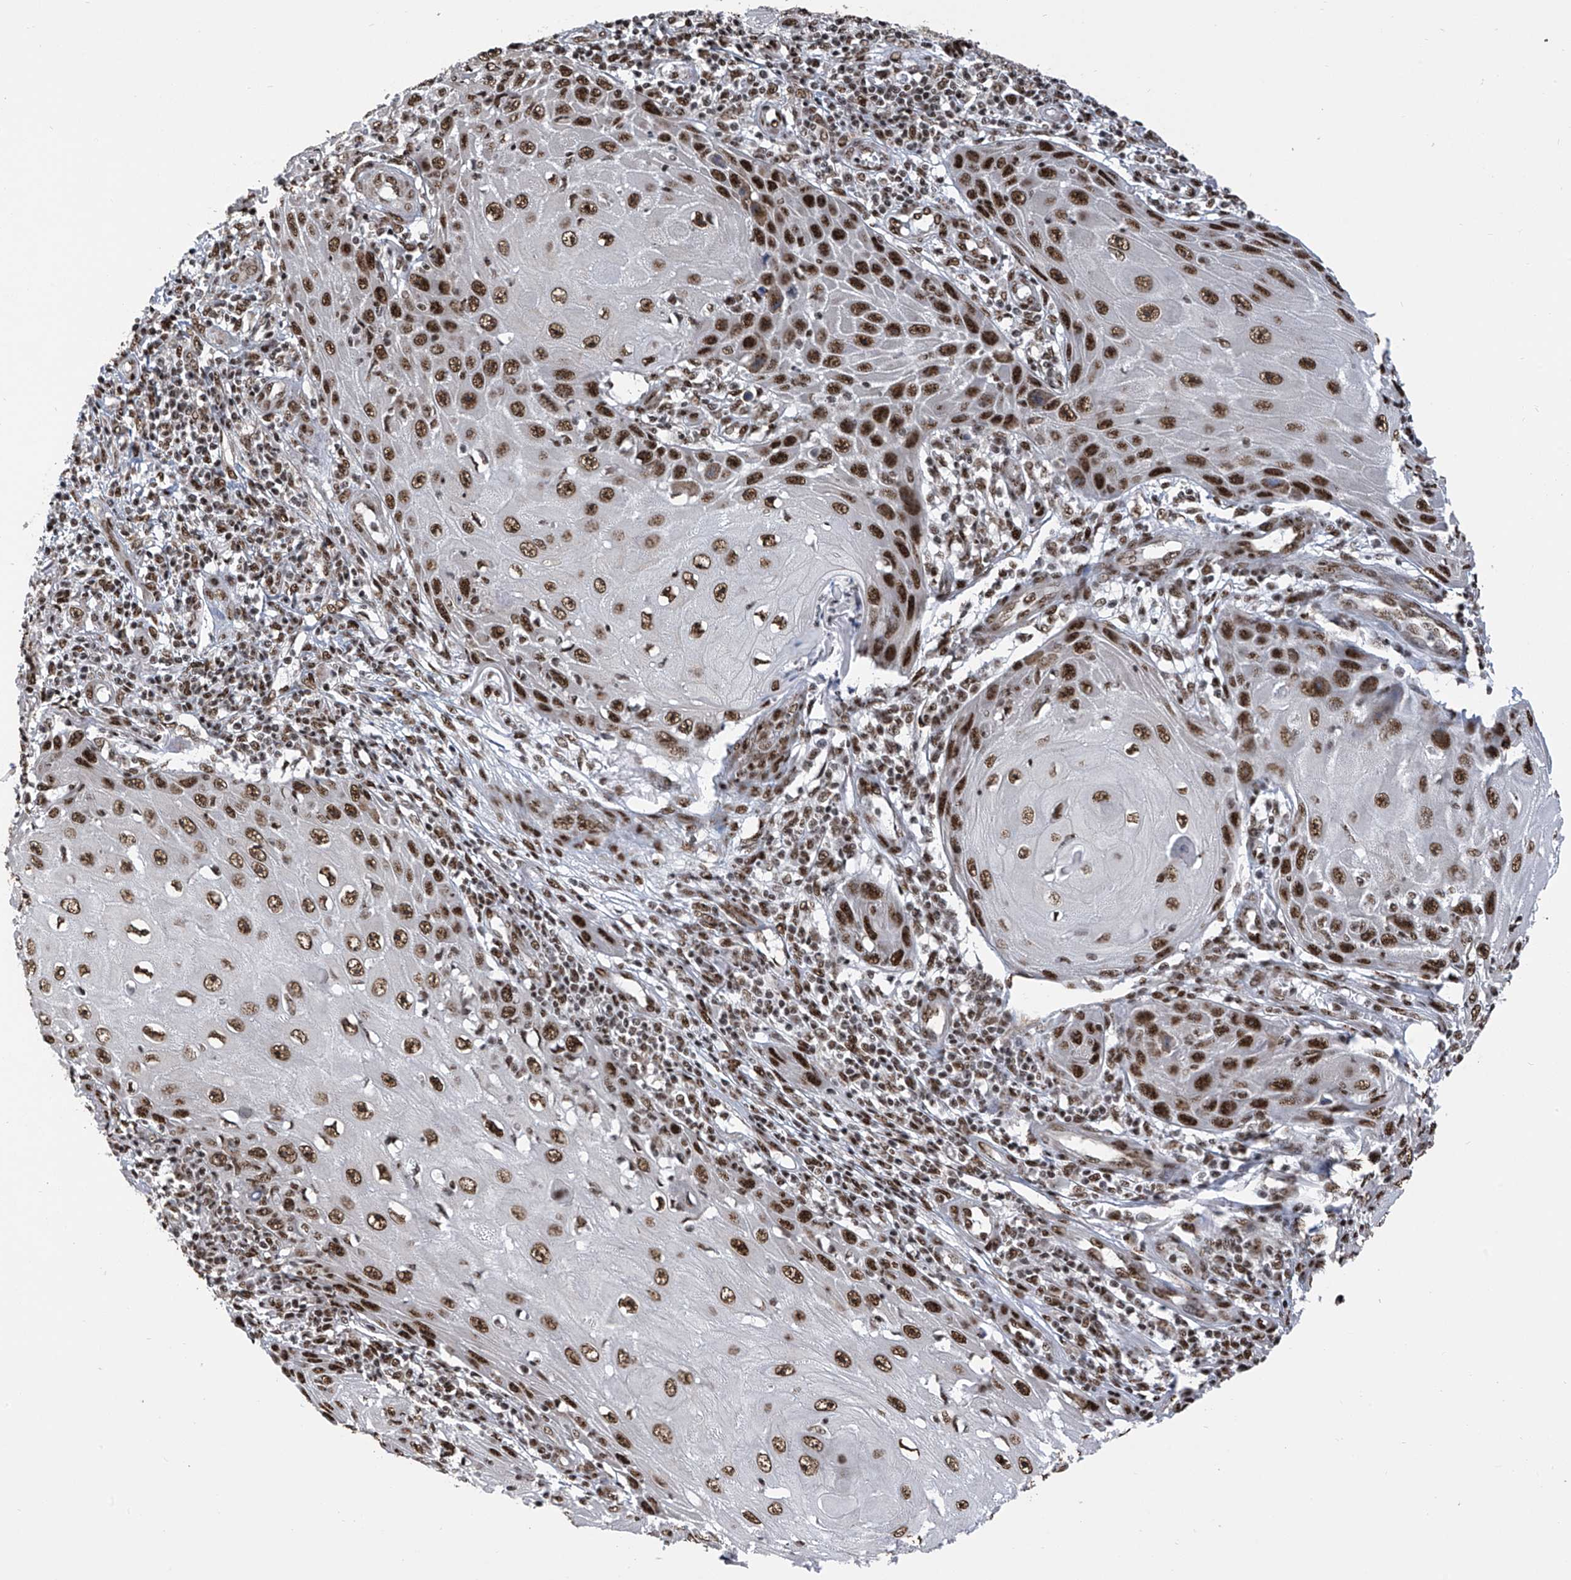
{"staining": {"intensity": "strong", "quantity": ">75%", "location": "nuclear"}, "tissue": "skin cancer", "cell_type": "Tumor cells", "image_type": "cancer", "snomed": [{"axis": "morphology", "description": "Squamous cell carcinoma, NOS"}, {"axis": "topography", "description": "Skin"}], "caption": "Immunohistochemical staining of skin cancer (squamous cell carcinoma) shows high levels of strong nuclear expression in about >75% of tumor cells.", "gene": "APLF", "patient": {"sex": "female", "age": 73}}